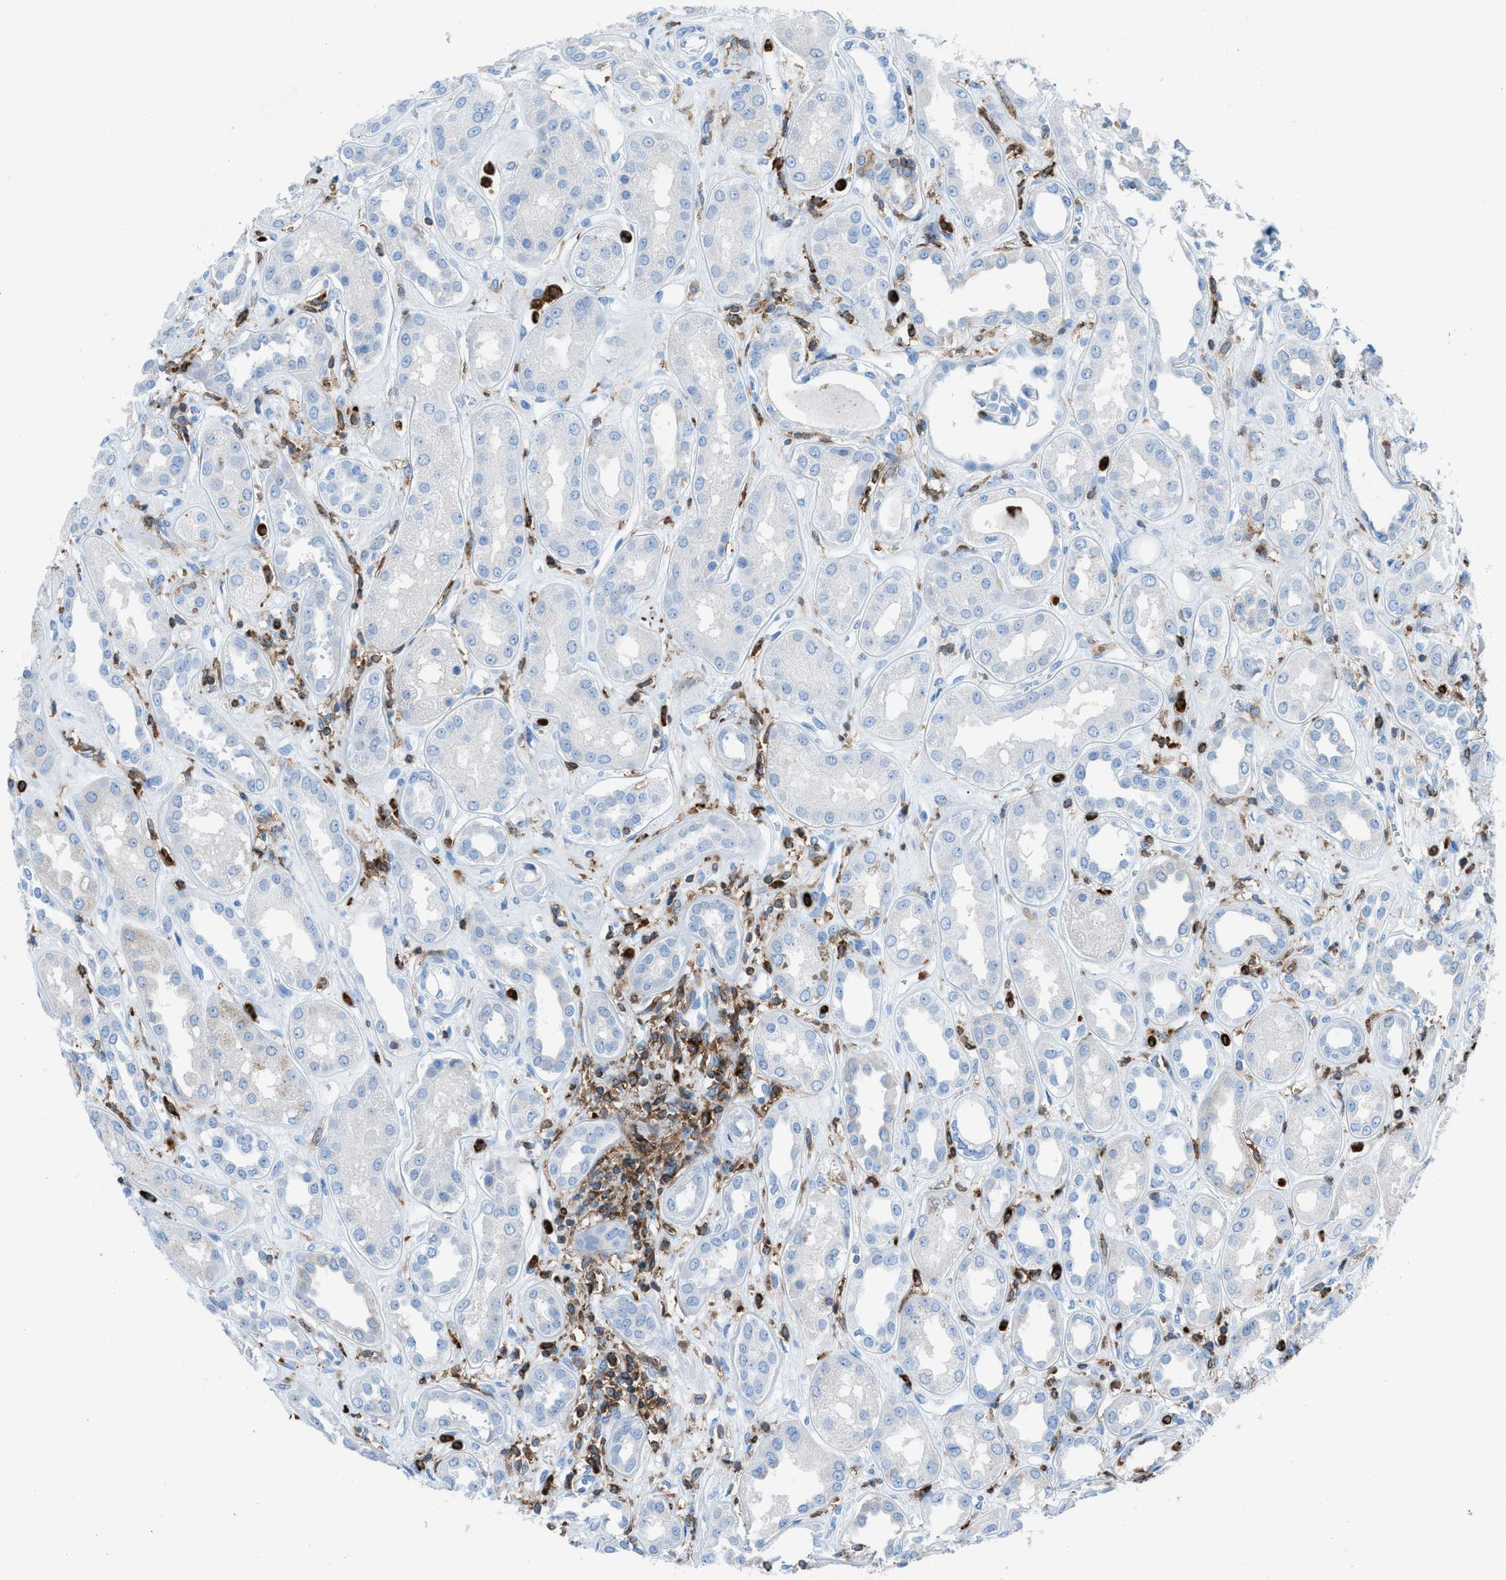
{"staining": {"intensity": "negative", "quantity": "none", "location": "none"}, "tissue": "kidney", "cell_type": "Cells in glomeruli", "image_type": "normal", "snomed": [{"axis": "morphology", "description": "Normal tissue, NOS"}, {"axis": "topography", "description": "Kidney"}], "caption": "IHC of benign human kidney demonstrates no positivity in cells in glomeruli.", "gene": "ITGB2", "patient": {"sex": "male", "age": 59}}